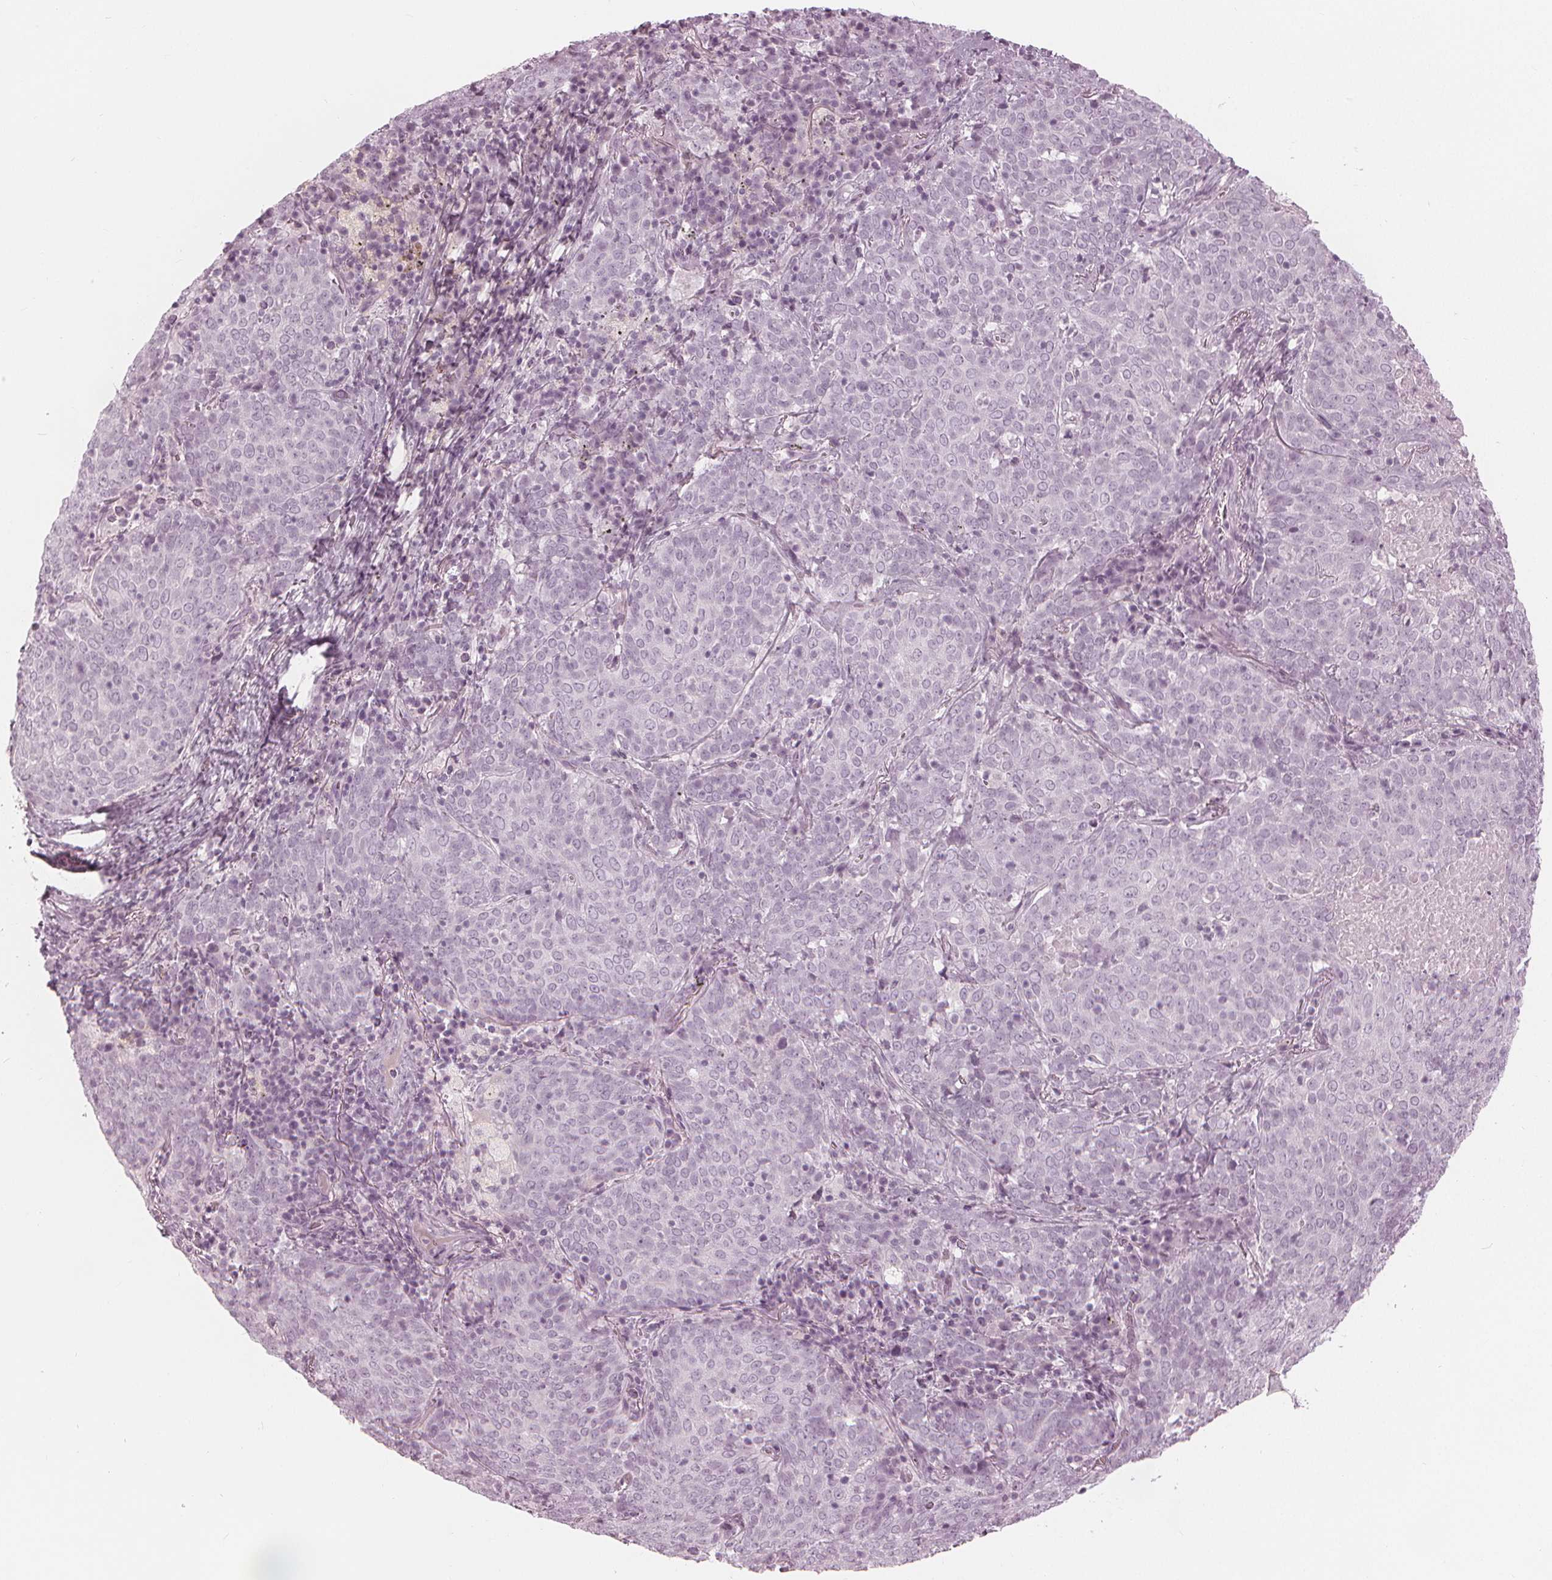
{"staining": {"intensity": "negative", "quantity": "none", "location": "none"}, "tissue": "lung cancer", "cell_type": "Tumor cells", "image_type": "cancer", "snomed": [{"axis": "morphology", "description": "Squamous cell carcinoma, NOS"}, {"axis": "topography", "description": "Lung"}], "caption": "An immunohistochemistry histopathology image of squamous cell carcinoma (lung) is shown. There is no staining in tumor cells of squamous cell carcinoma (lung). (Immunohistochemistry, brightfield microscopy, high magnification).", "gene": "PAEP", "patient": {"sex": "male", "age": 82}}